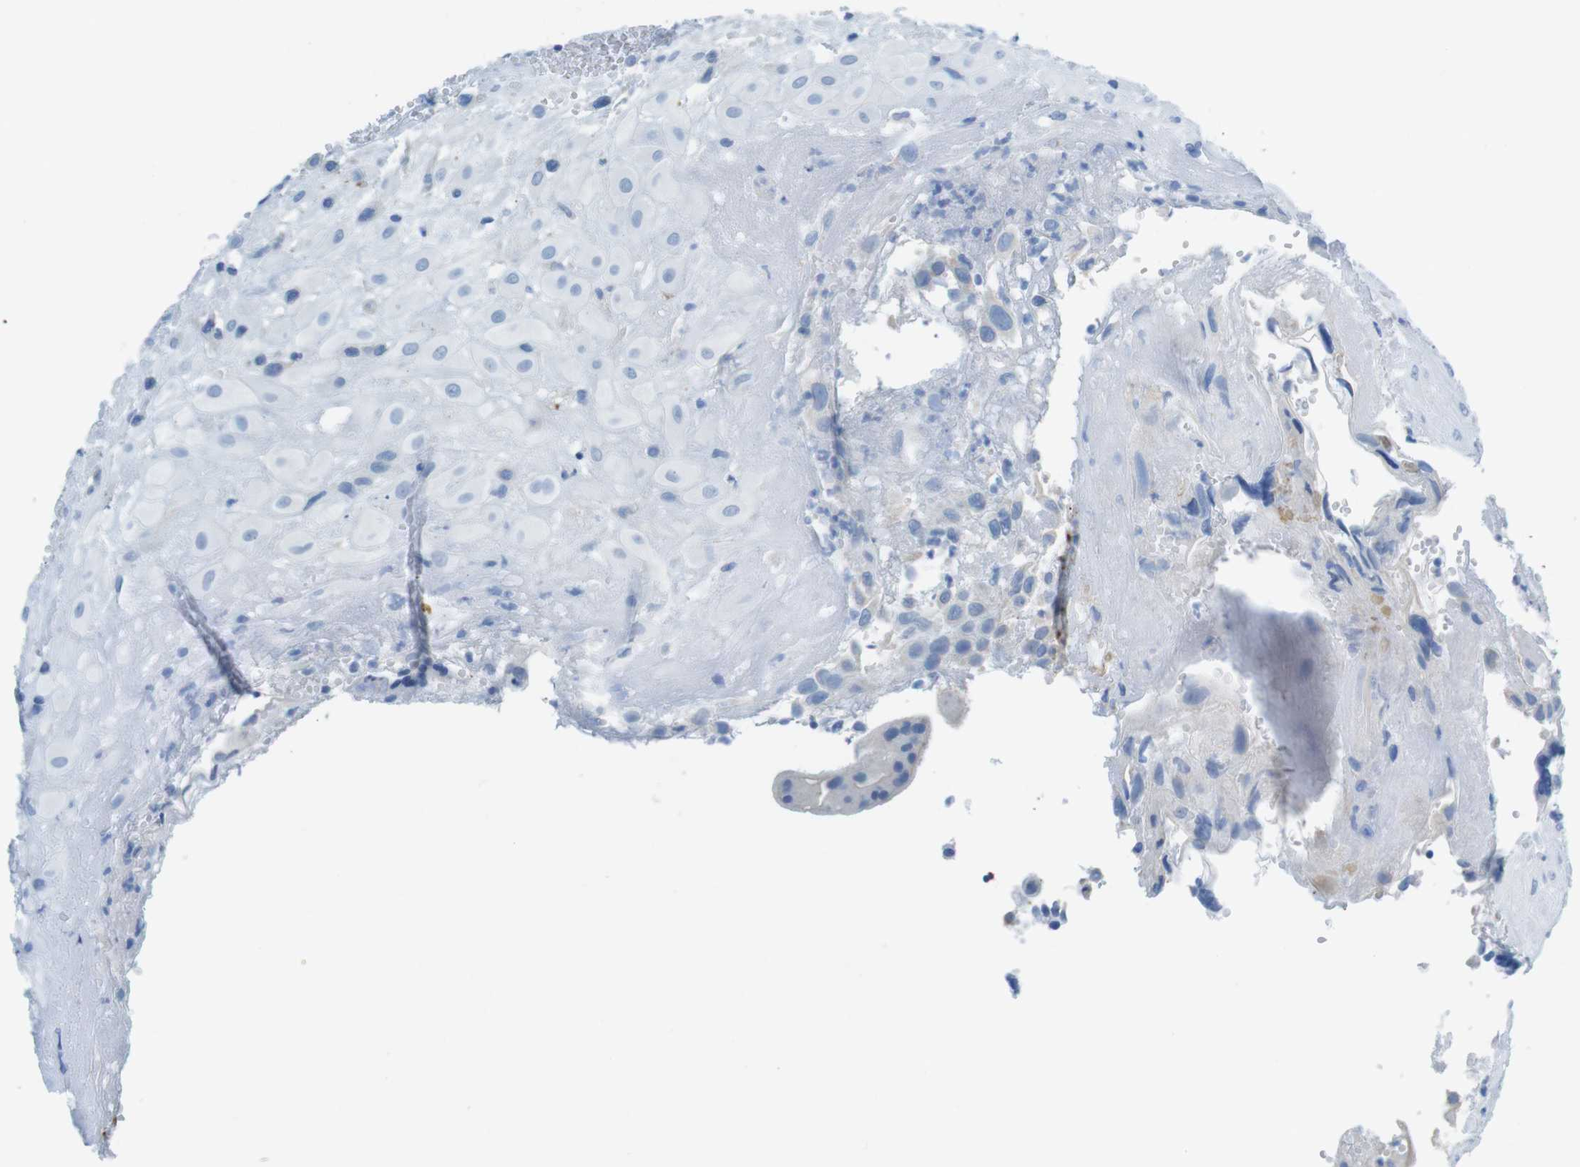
{"staining": {"intensity": "negative", "quantity": "none", "location": "none"}, "tissue": "placenta", "cell_type": "Decidual cells", "image_type": "normal", "snomed": [{"axis": "morphology", "description": "Normal tissue, NOS"}, {"axis": "topography", "description": "Placenta"}], "caption": "DAB (3,3'-diaminobenzidine) immunohistochemical staining of benign human placenta demonstrates no significant staining in decidual cells. The staining was performed using DAB to visualize the protein expression in brown, while the nuclei were stained in blue with hematoxylin (Magnification: 20x).", "gene": "GAP43", "patient": {"sex": "female", "age": 18}}